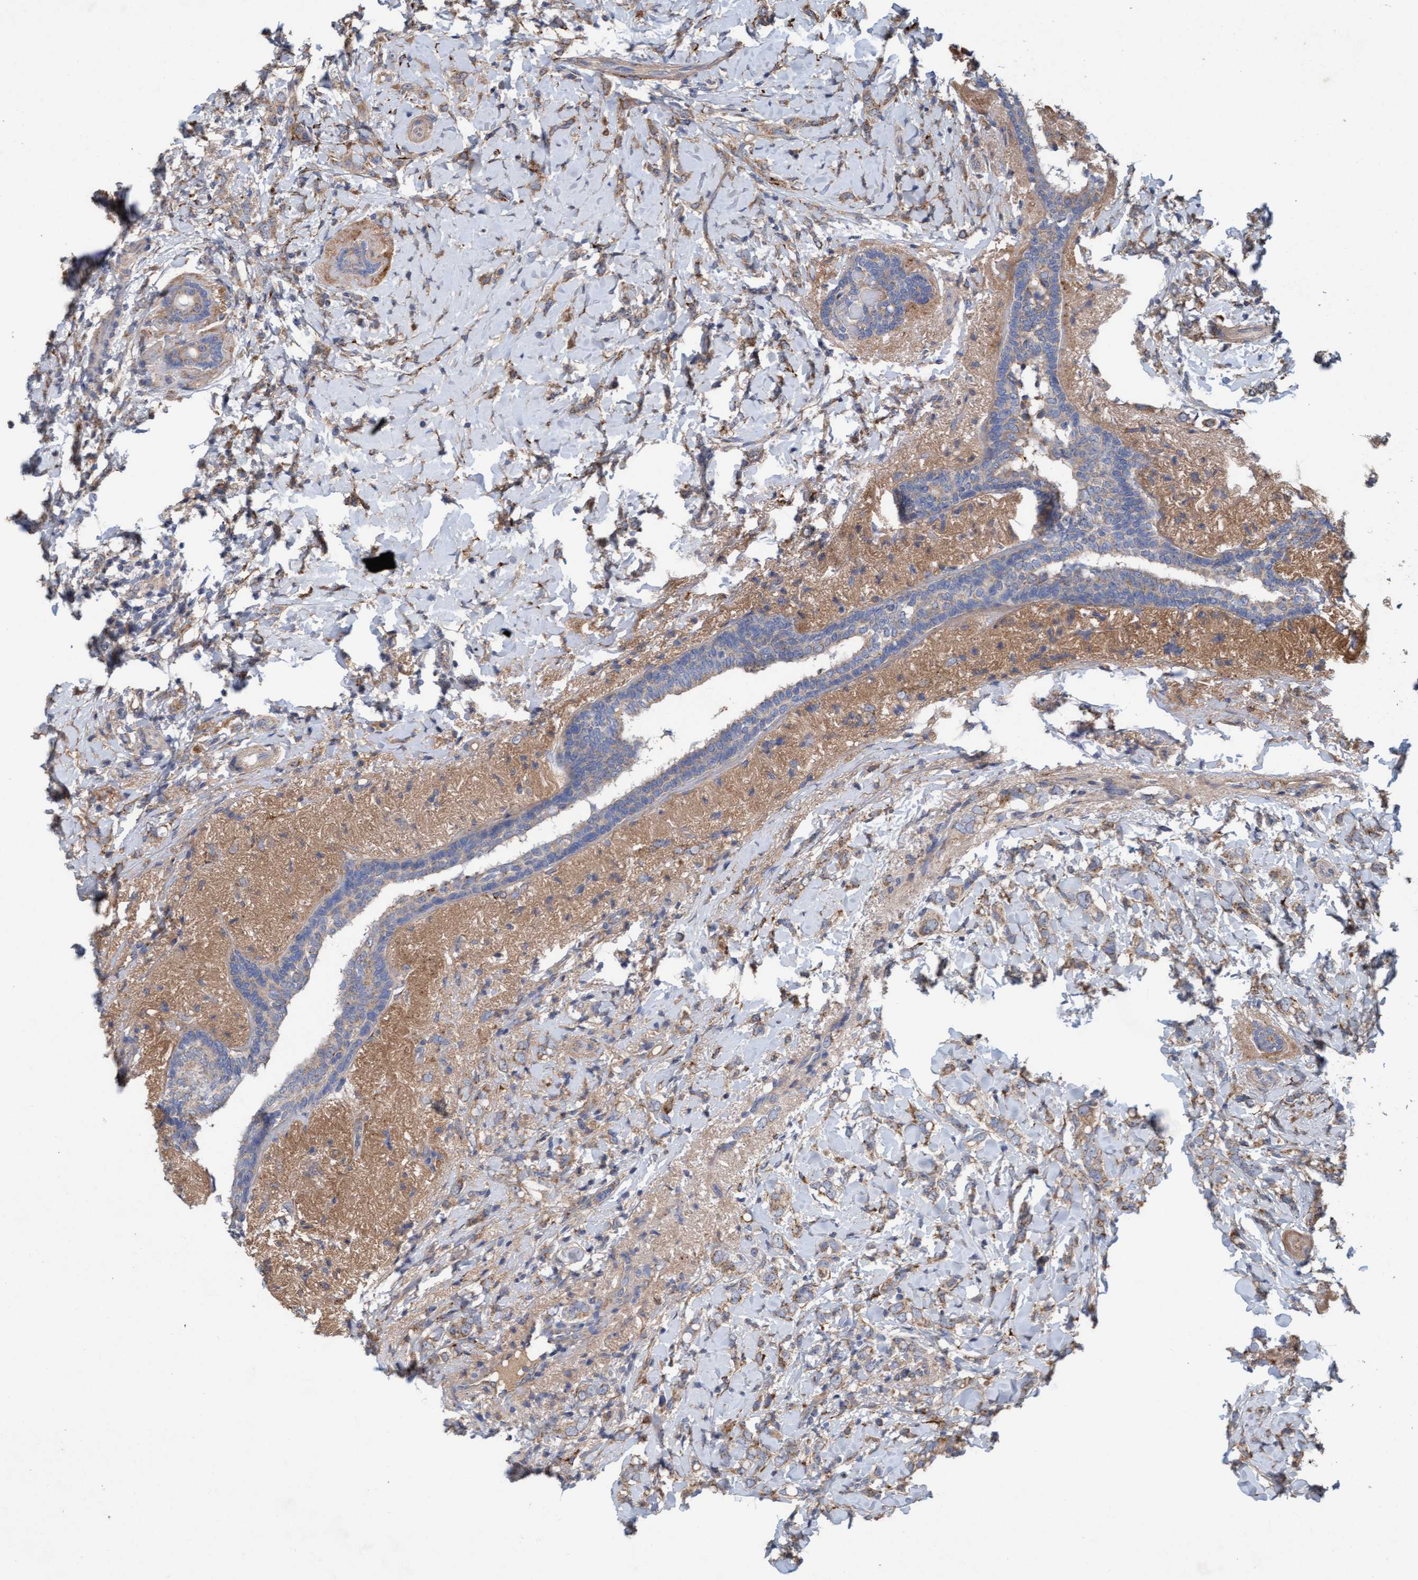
{"staining": {"intensity": "weak", "quantity": "25%-75%", "location": "cytoplasmic/membranous"}, "tissue": "breast cancer", "cell_type": "Tumor cells", "image_type": "cancer", "snomed": [{"axis": "morphology", "description": "Normal tissue, NOS"}, {"axis": "morphology", "description": "Lobular carcinoma"}, {"axis": "topography", "description": "Breast"}], "caption": "Human breast cancer stained with a brown dye shows weak cytoplasmic/membranous positive positivity in about 25%-75% of tumor cells.", "gene": "DDHD2", "patient": {"sex": "female", "age": 47}}